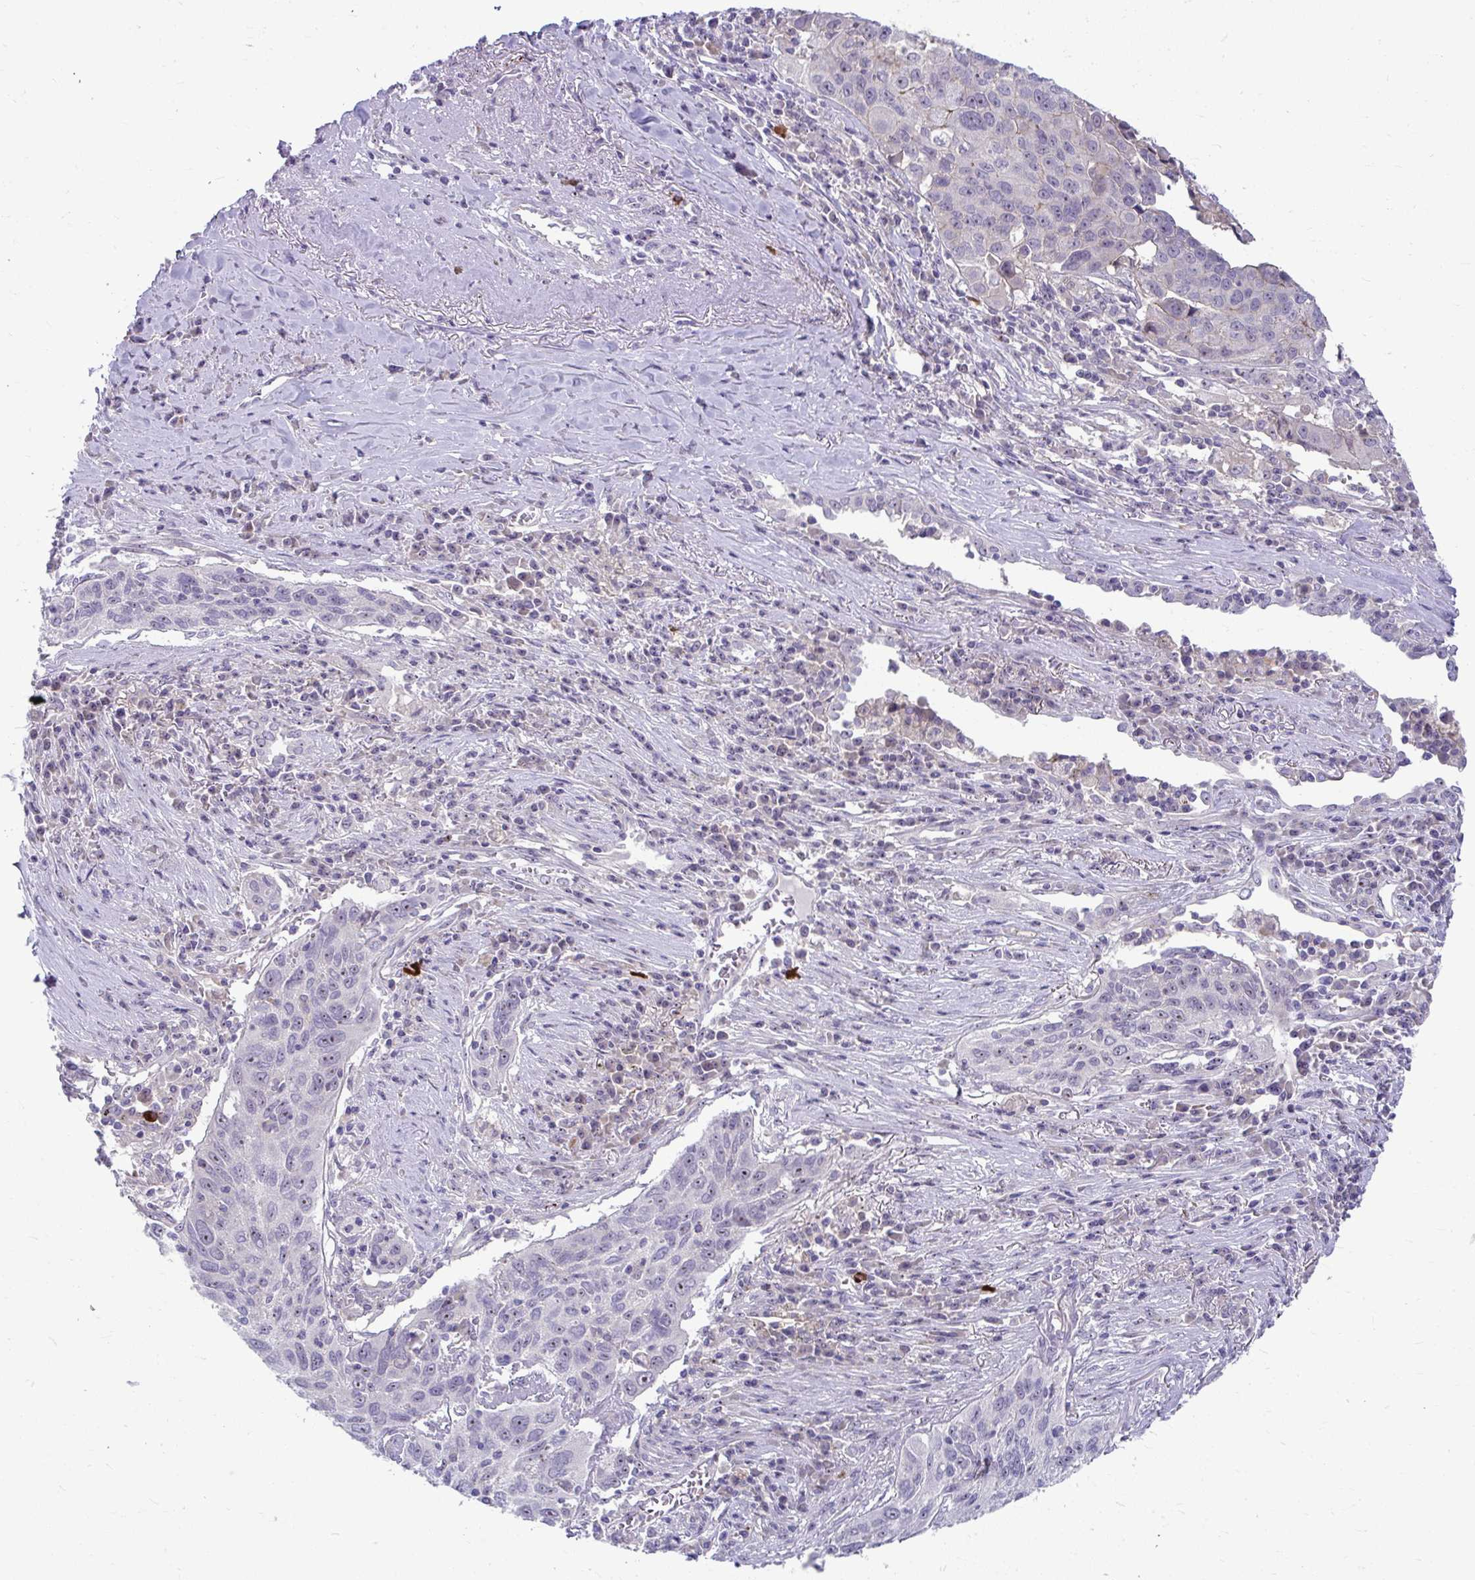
{"staining": {"intensity": "weak", "quantity": "<25%", "location": "nuclear"}, "tissue": "lung cancer", "cell_type": "Tumor cells", "image_type": "cancer", "snomed": [{"axis": "morphology", "description": "Squamous cell carcinoma, NOS"}, {"axis": "topography", "description": "Lung"}], "caption": "This is a histopathology image of immunohistochemistry (IHC) staining of squamous cell carcinoma (lung), which shows no expression in tumor cells.", "gene": "MUS81", "patient": {"sex": "female", "age": 66}}